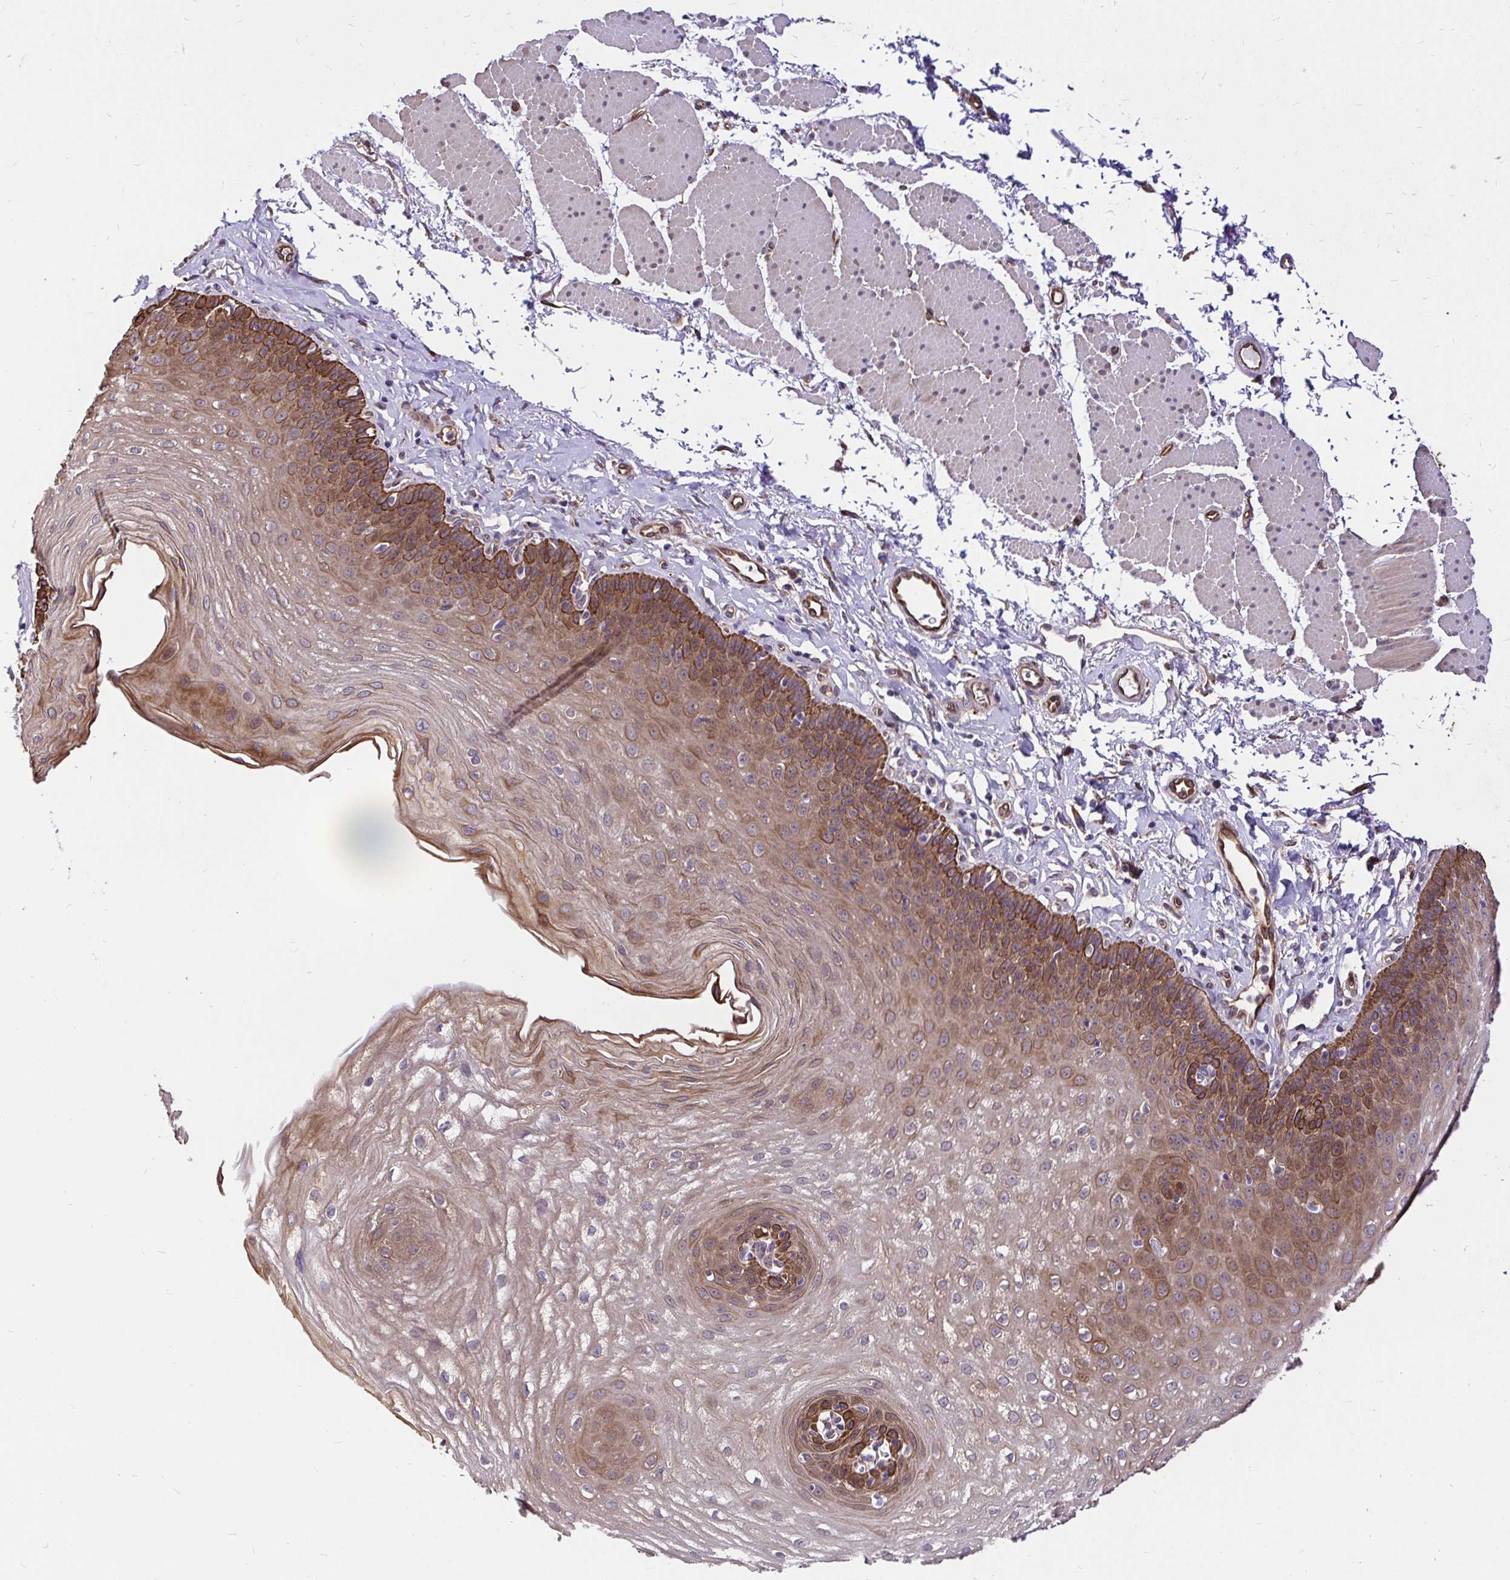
{"staining": {"intensity": "strong", "quantity": "25%-75%", "location": "cytoplasmic/membranous"}, "tissue": "esophagus", "cell_type": "Squamous epithelial cells", "image_type": "normal", "snomed": [{"axis": "morphology", "description": "Normal tissue, NOS"}, {"axis": "topography", "description": "Esophagus"}], "caption": "Brown immunohistochemical staining in normal esophagus shows strong cytoplasmic/membranous staining in approximately 25%-75% of squamous epithelial cells.", "gene": "CCDC122", "patient": {"sex": "female", "age": 81}}